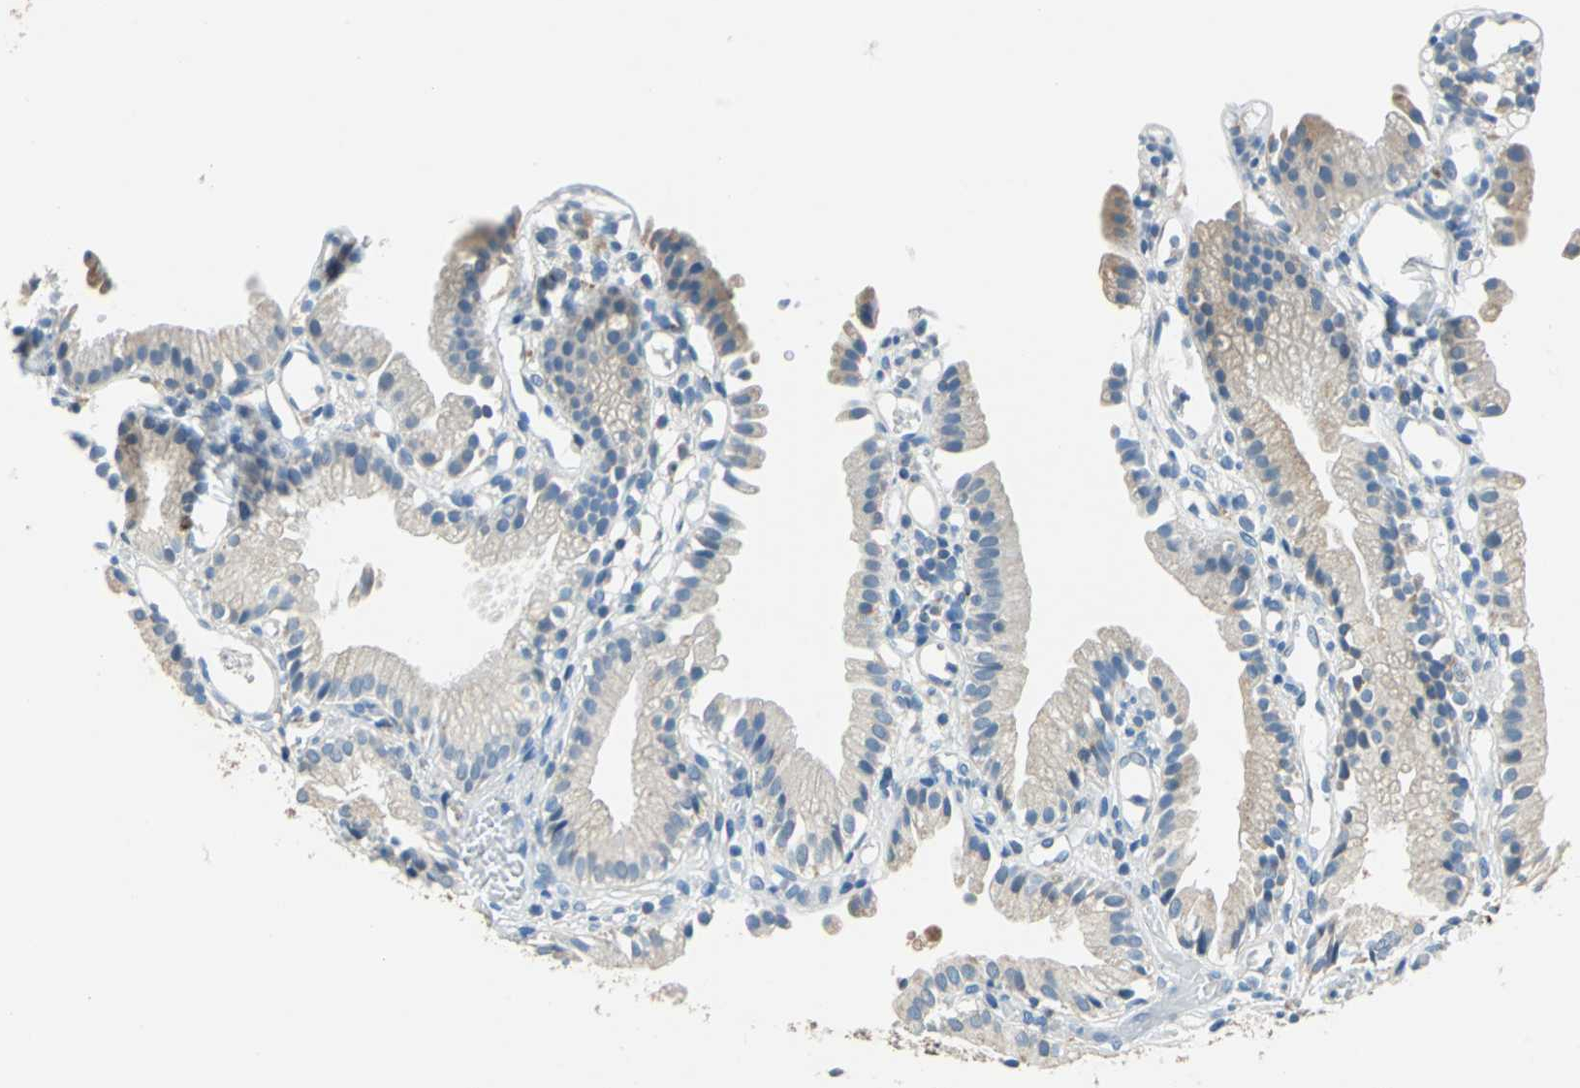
{"staining": {"intensity": "weak", "quantity": "25%-75%", "location": "cytoplasmic/membranous"}, "tissue": "gallbladder", "cell_type": "Glandular cells", "image_type": "normal", "snomed": [{"axis": "morphology", "description": "Normal tissue, NOS"}, {"axis": "topography", "description": "Gallbladder"}], "caption": "The photomicrograph exhibits staining of normal gallbladder, revealing weak cytoplasmic/membranous protein staining (brown color) within glandular cells.", "gene": "CPA3", "patient": {"sex": "male", "age": 65}}